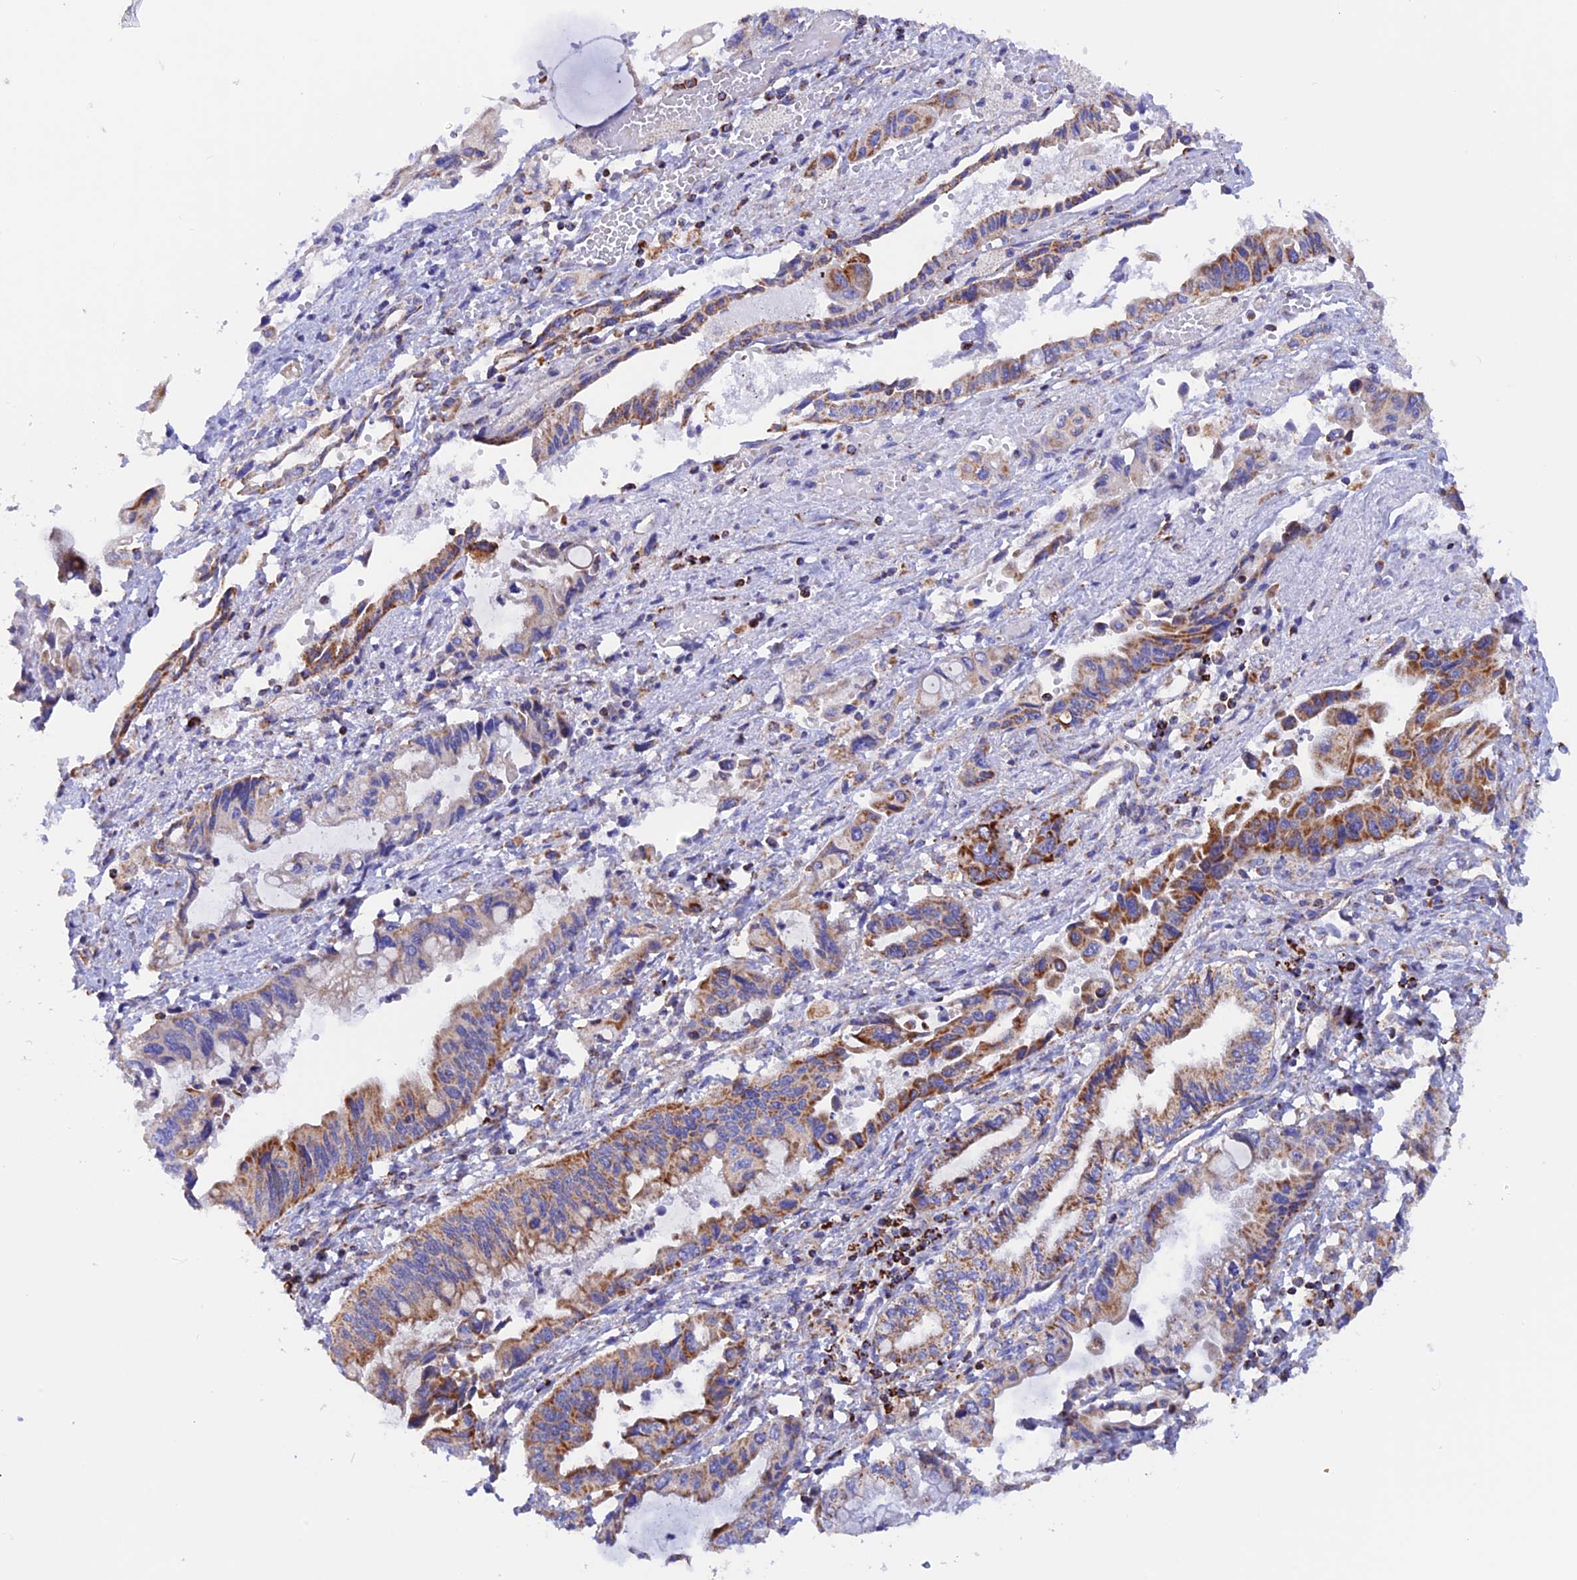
{"staining": {"intensity": "moderate", "quantity": ">75%", "location": "cytoplasmic/membranous"}, "tissue": "pancreatic cancer", "cell_type": "Tumor cells", "image_type": "cancer", "snomed": [{"axis": "morphology", "description": "Adenocarcinoma, NOS"}, {"axis": "topography", "description": "Pancreas"}], "caption": "A histopathology image of adenocarcinoma (pancreatic) stained for a protein shows moderate cytoplasmic/membranous brown staining in tumor cells. The protein is shown in brown color, while the nuclei are stained blue.", "gene": "GCDH", "patient": {"sex": "female", "age": 50}}